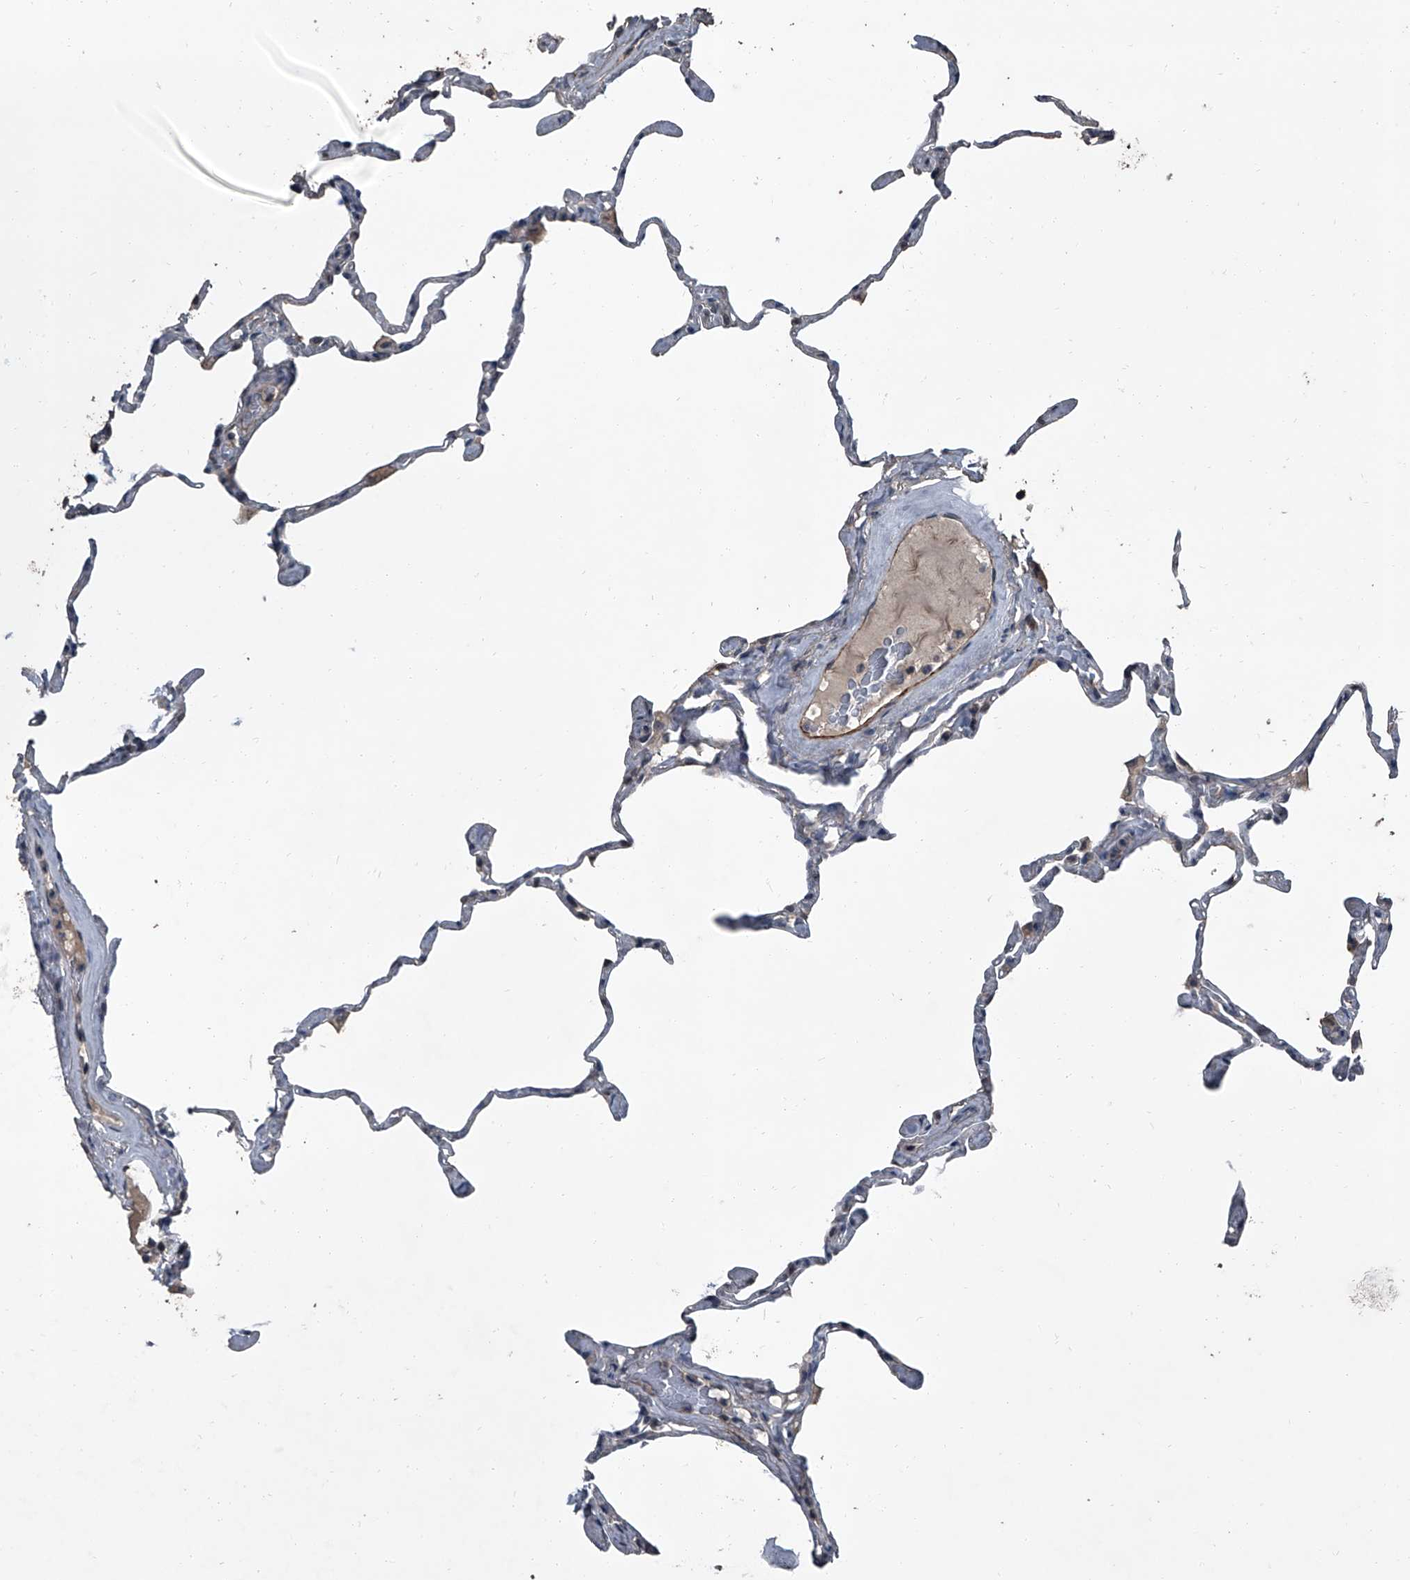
{"staining": {"intensity": "negative", "quantity": "none", "location": "none"}, "tissue": "lung", "cell_type": "Alveolar cells", "image_type": "normal", "snomed": [{"axis": "morphology", "description": "Normal tissue, NOS"}, {"axis": "topography", "description": "Lung"}], "caption": "The IHC image has no significant positivity in alveolar cells of lung.", "gene": "OARD1", "patient": {"sex": "male", "age": 65}}